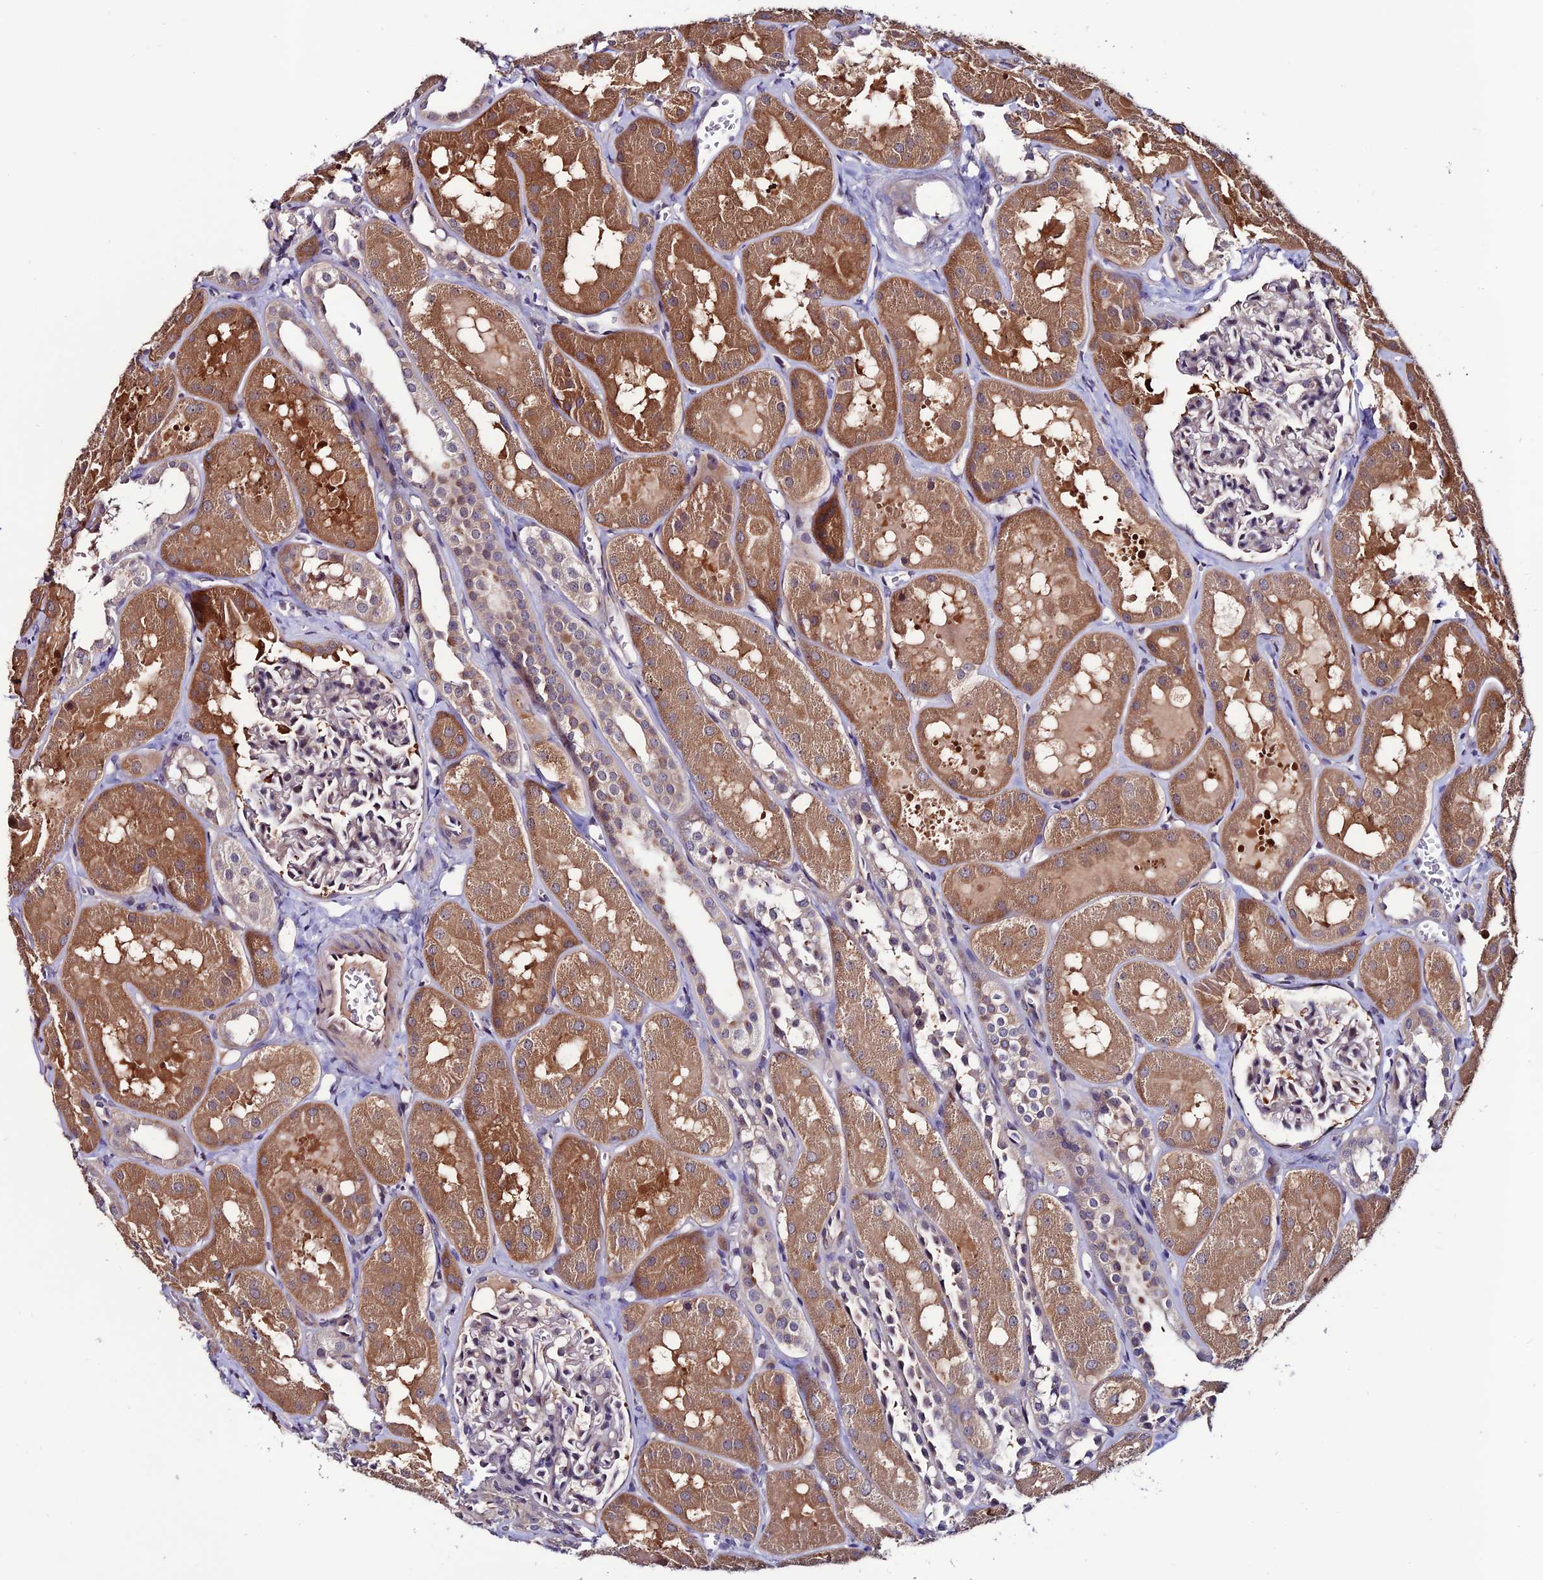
{"staining": {"intensity": "negative", "quantity": "none", "location": "none"}, "tissue": "kidney", "cell_type": "Cells in glomeruli", "image_type": "normal", "snomed": [{"axis": "morphology", "description": "Normal tissue, NOS"}, {"axis": "topography", "description": "Kidney"}, {"axis": "topography", "description": "Urinary bladder"}], "caption": "Cells in glomeruli are negative for protein expression in benign human kidney. (Stains: DAB (3,3'-diaminobenzidine) immunohistochemistry with hematoxylin counter stain, Microscopy: brightfield microscopy at high magnification).", "gene": "FZD8", "patient": {"sex": "male", "age": 16}}